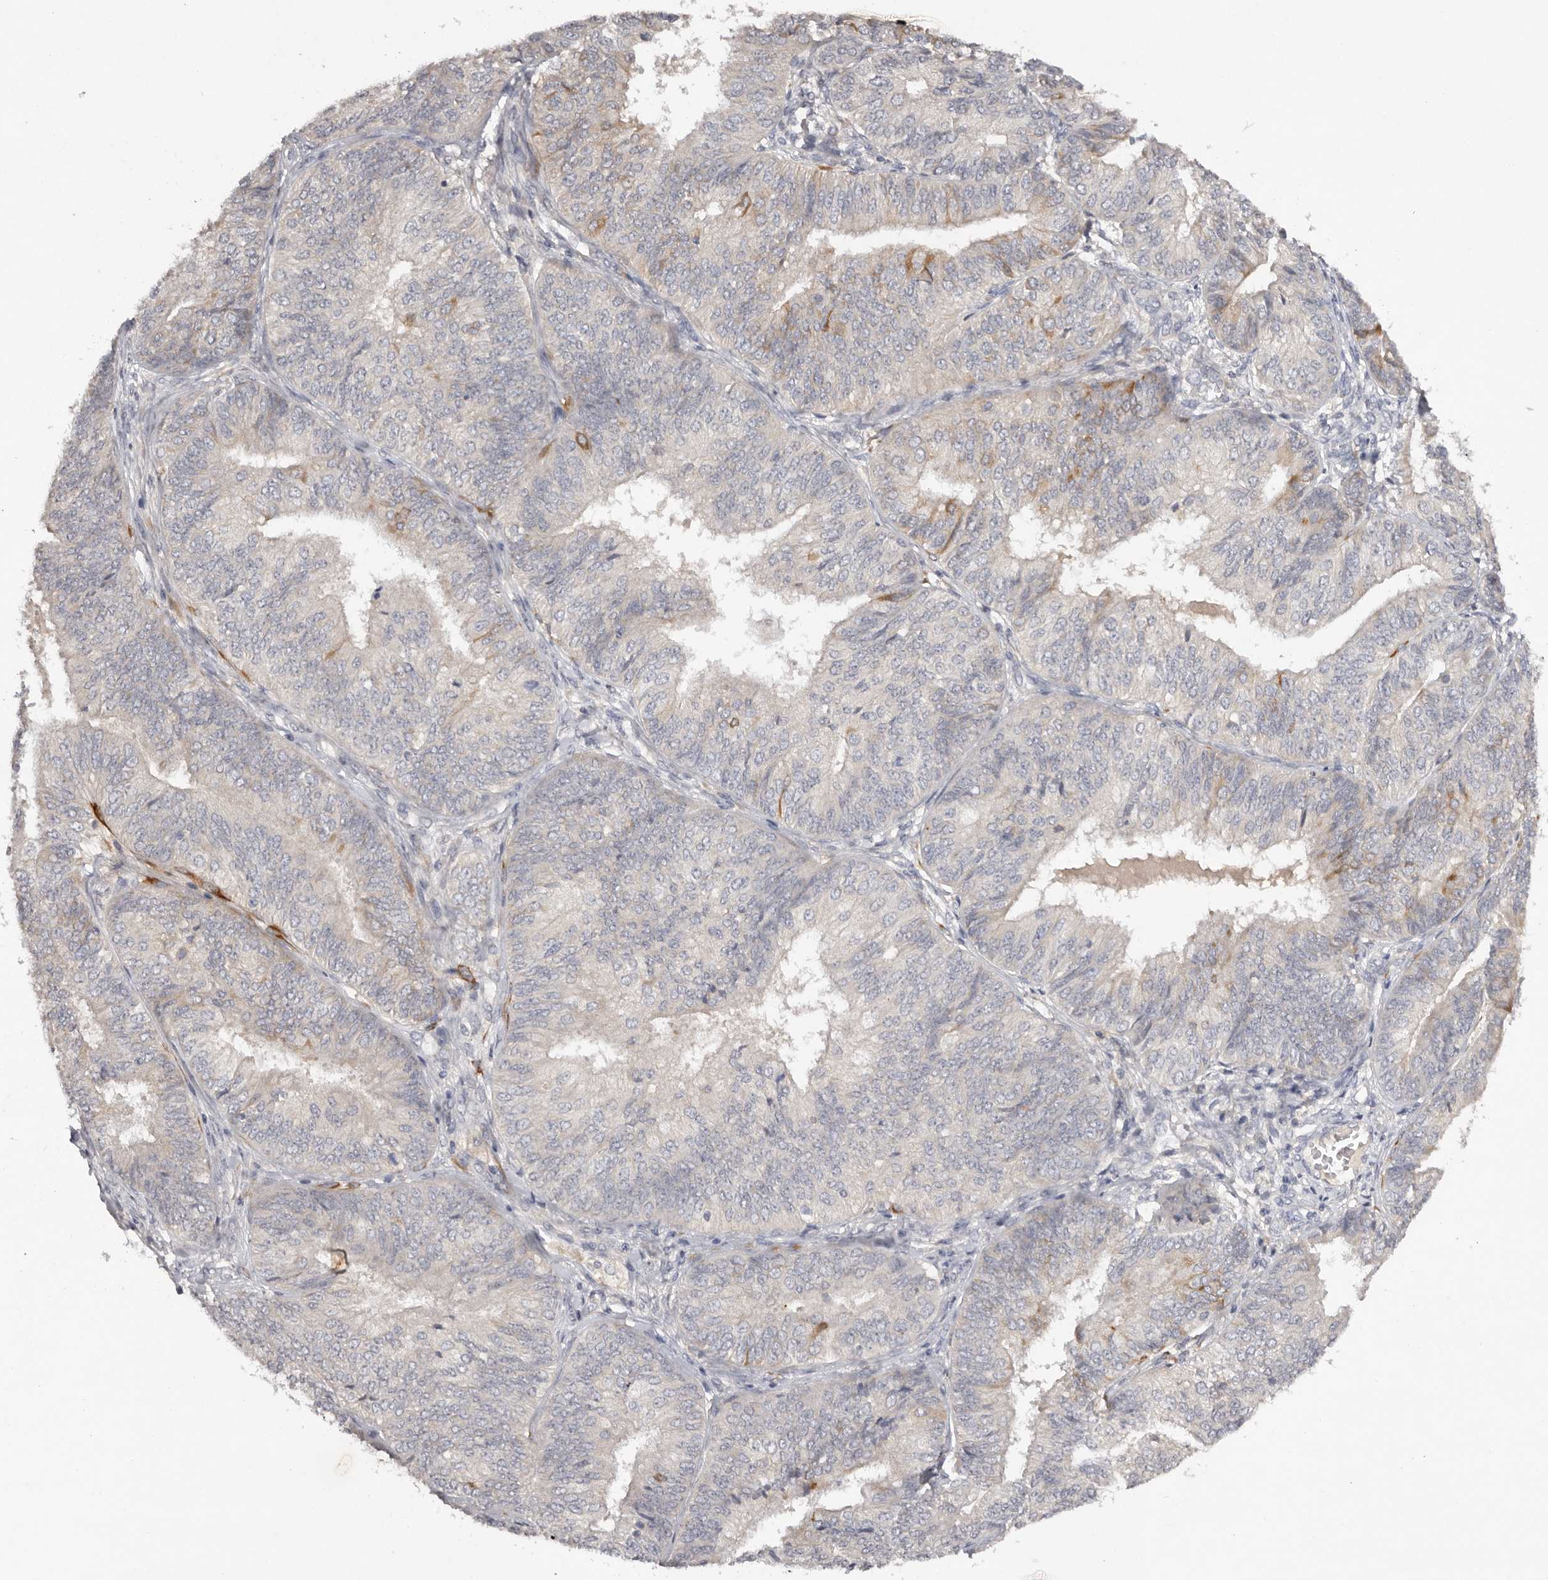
{"staining": {"intensity": "weak", "quantity": "<25%", "location": "cytoplasmic/membranous"}, "tissue": "endometrial cancer", "cell_type": "Tumor cells", "image_type": "cancer", "snomed": [{"axis": "morphology", "description": "Adenocarcinoma, NOS"}, {"axis": "topography", "description": "Endometrium"}], "caption": "This micrograph is of endometrial cancer stained with IHC to label a protein in brown with the nuclei are counter-stained blue. There is no staining in tumor cells.", "gene": "SCUBE2", "patient": {"sex": "female", "age": 58}}